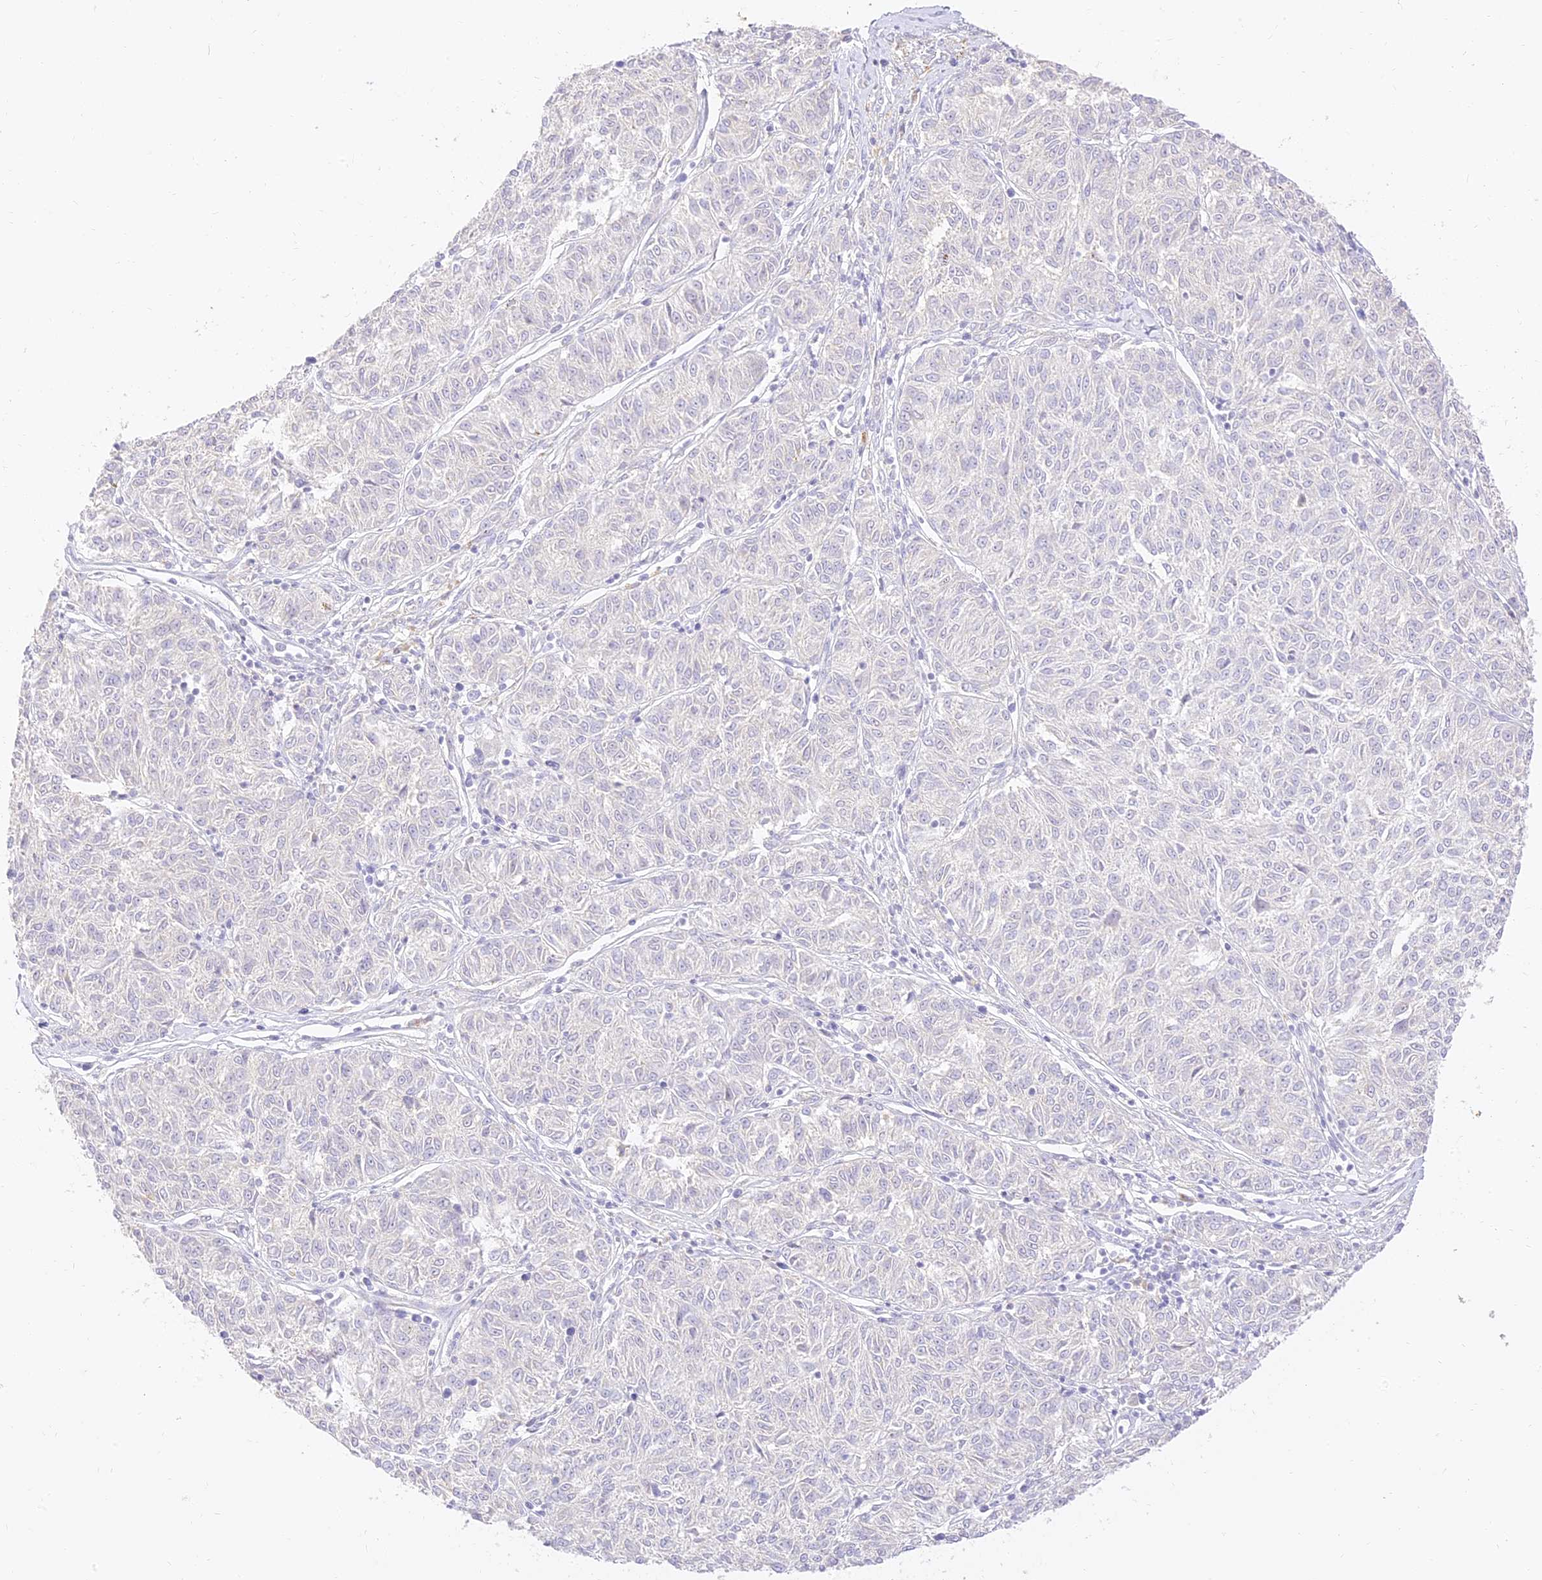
{"staining": {"intensity": "negative", "quantity": "none", "location": "none"}, "tissue": "melanoma", "cell_type": "Tumor cells", "image_type": "cancer", "snomed": [{"axis": "morphology", "description": "Malignant melanoma, NOS"}, {"axis": "topography", "description": "Skin"}], "caption": "Malignant melanoma was stained to show a protein in brown. There is no significant expression in tumor cells.", "gene": "SEC13", "patient": {"sex": "female", "age": 72}}